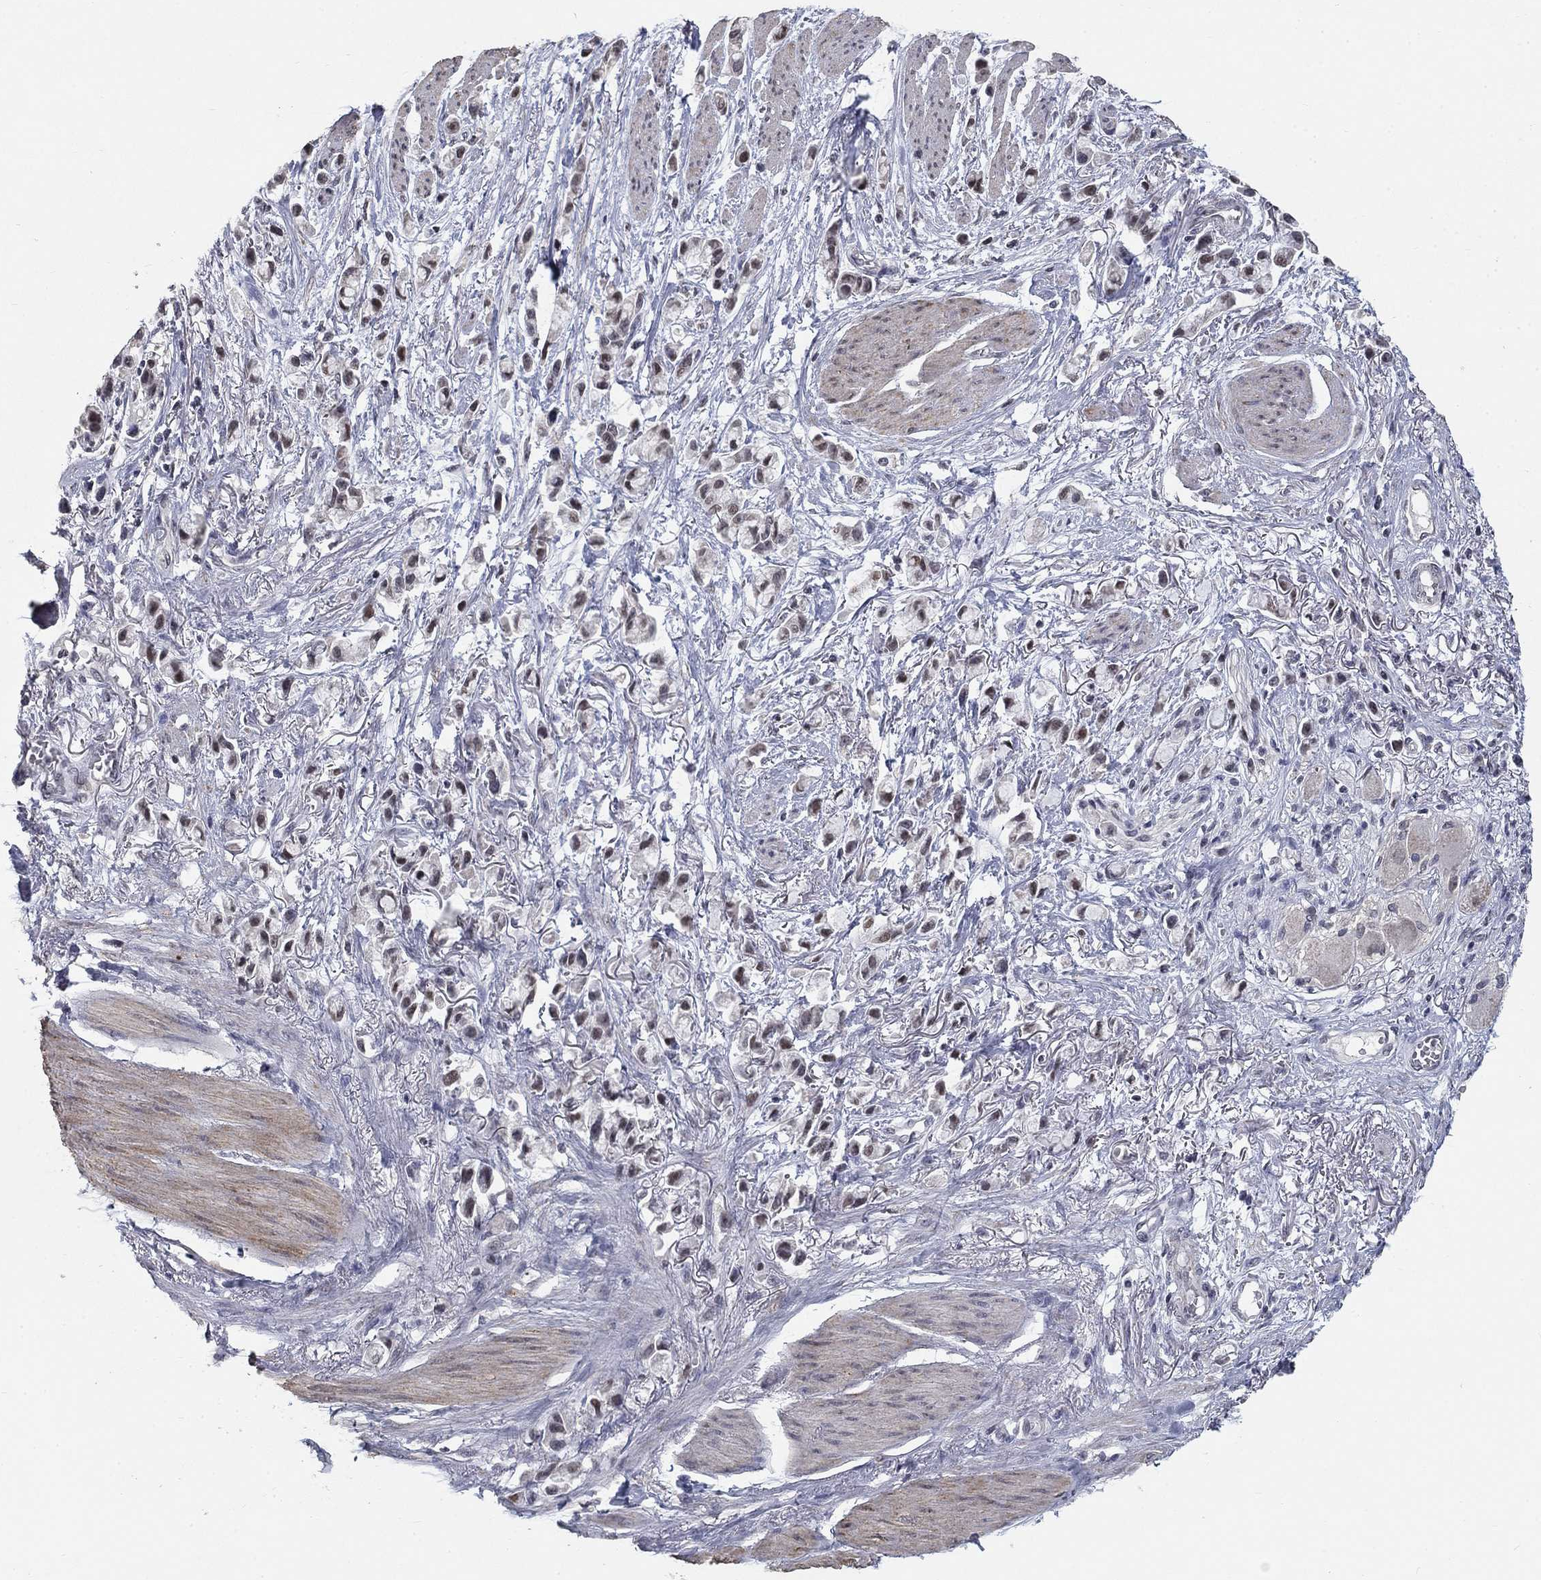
{"staining": {"intensity": "weak", "quantity": "<25%", "location": "nuclear"}, "tissue": "stomach cancer", "cell_type": "Tumor cells", "image_type": "cancer", "snomed": [{"axis": "morphology", "description": "Adenocarcinoma, NOS"}, {"axis": "topography", "description": "Stomach"}], "caption": "Stomach cancer was stained to show a protein in brown. There is no significant positivity in tumor cells.", "gene": "SPATA33", "patient": {"sex": "female", "age": 81}}